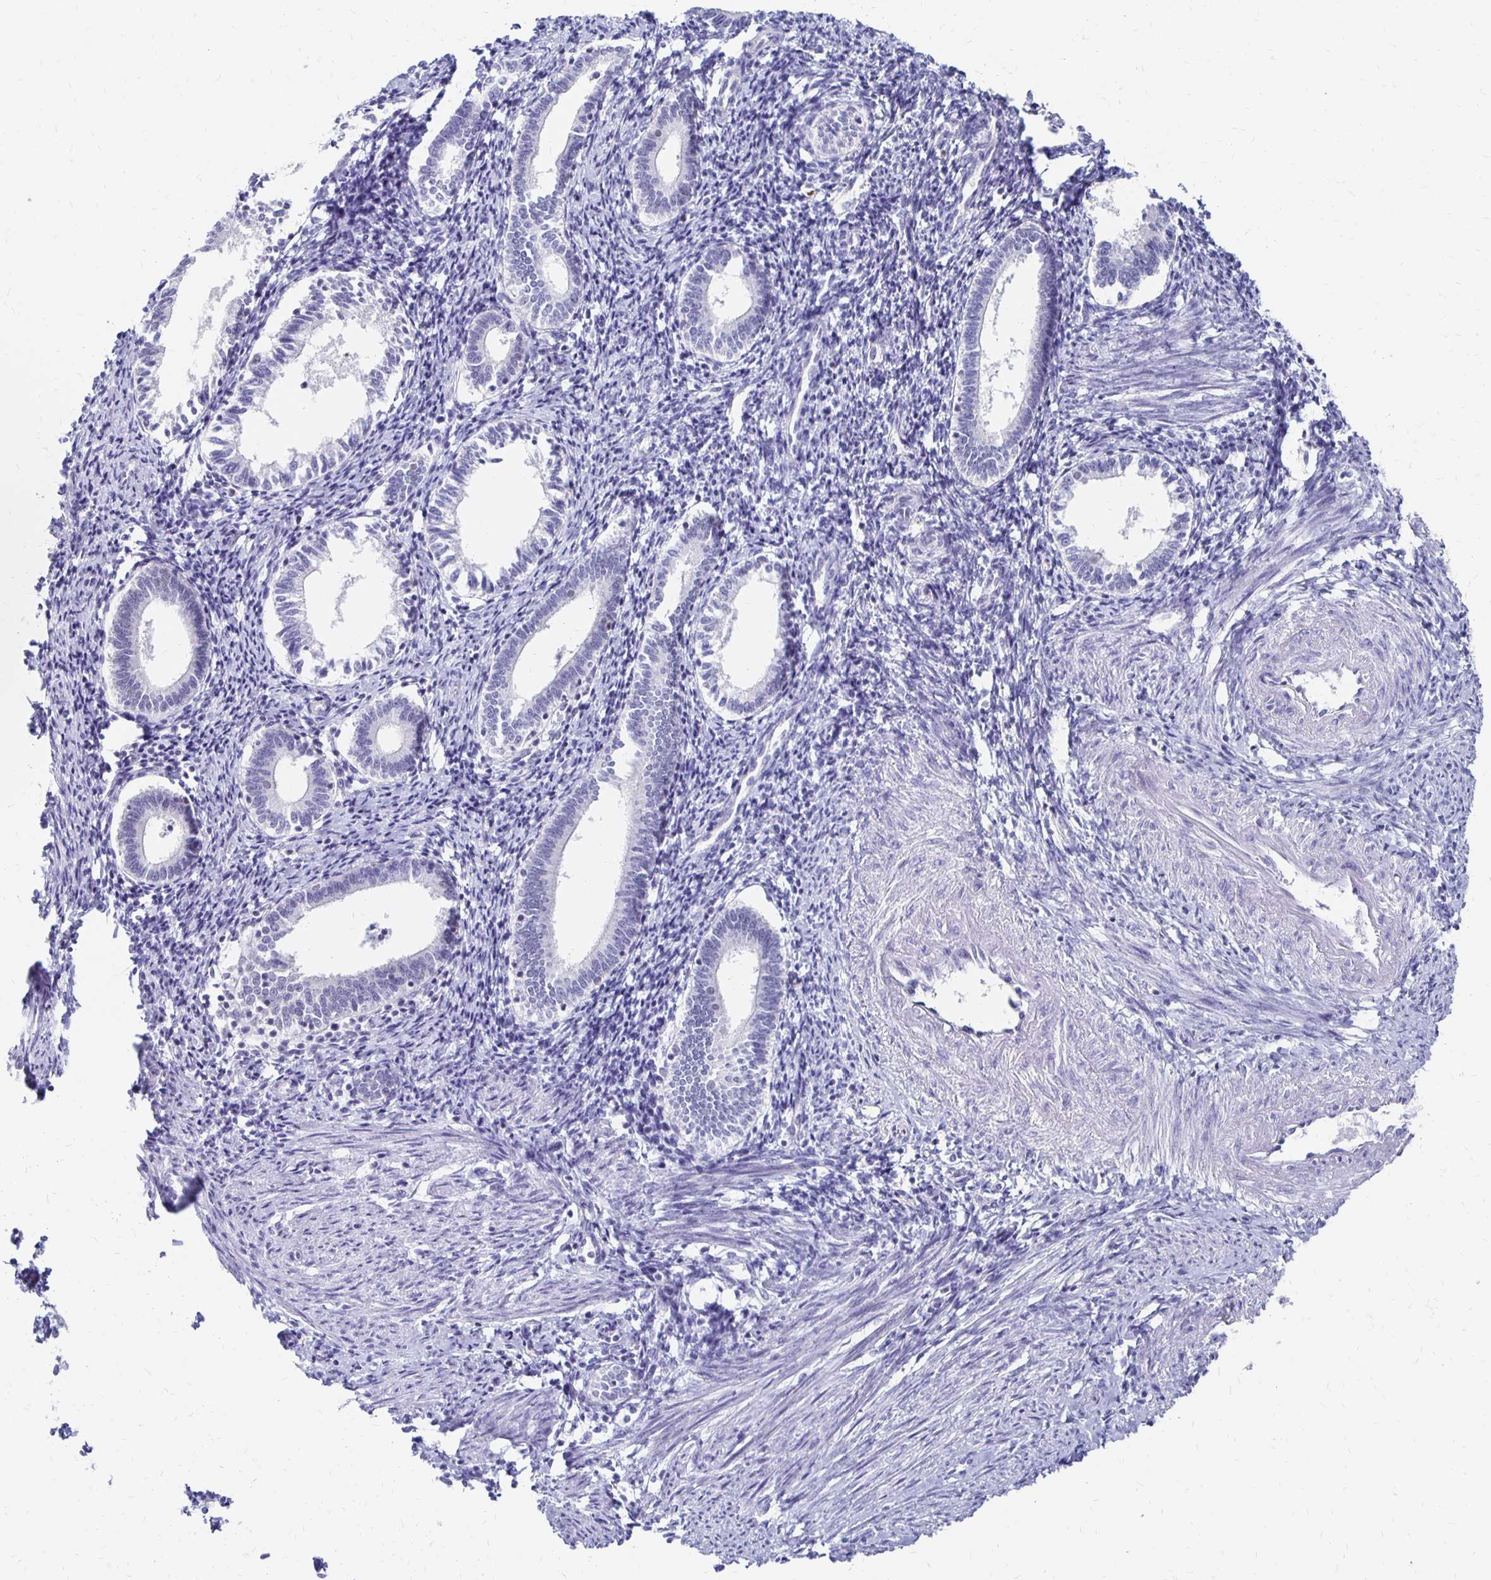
{"staining": {"intensity": "negative", "quantity": "none", "location": "none"}, "tissue": "endometrium", "cell_type": "Cells in endometrial stroma", "image_type": "normal", "snomed": [{"axis": "morphology", "description": "Normal tissue, NOS"}, {"axis": "topography", "description": "Endometrium"}], "caption": "Human endometrium stained for a protein using immunohistochemistry displays no staining in cells in endometrial stroma.", "gene": "SYT2", "patient": {"sex": "female", "age": 41}}